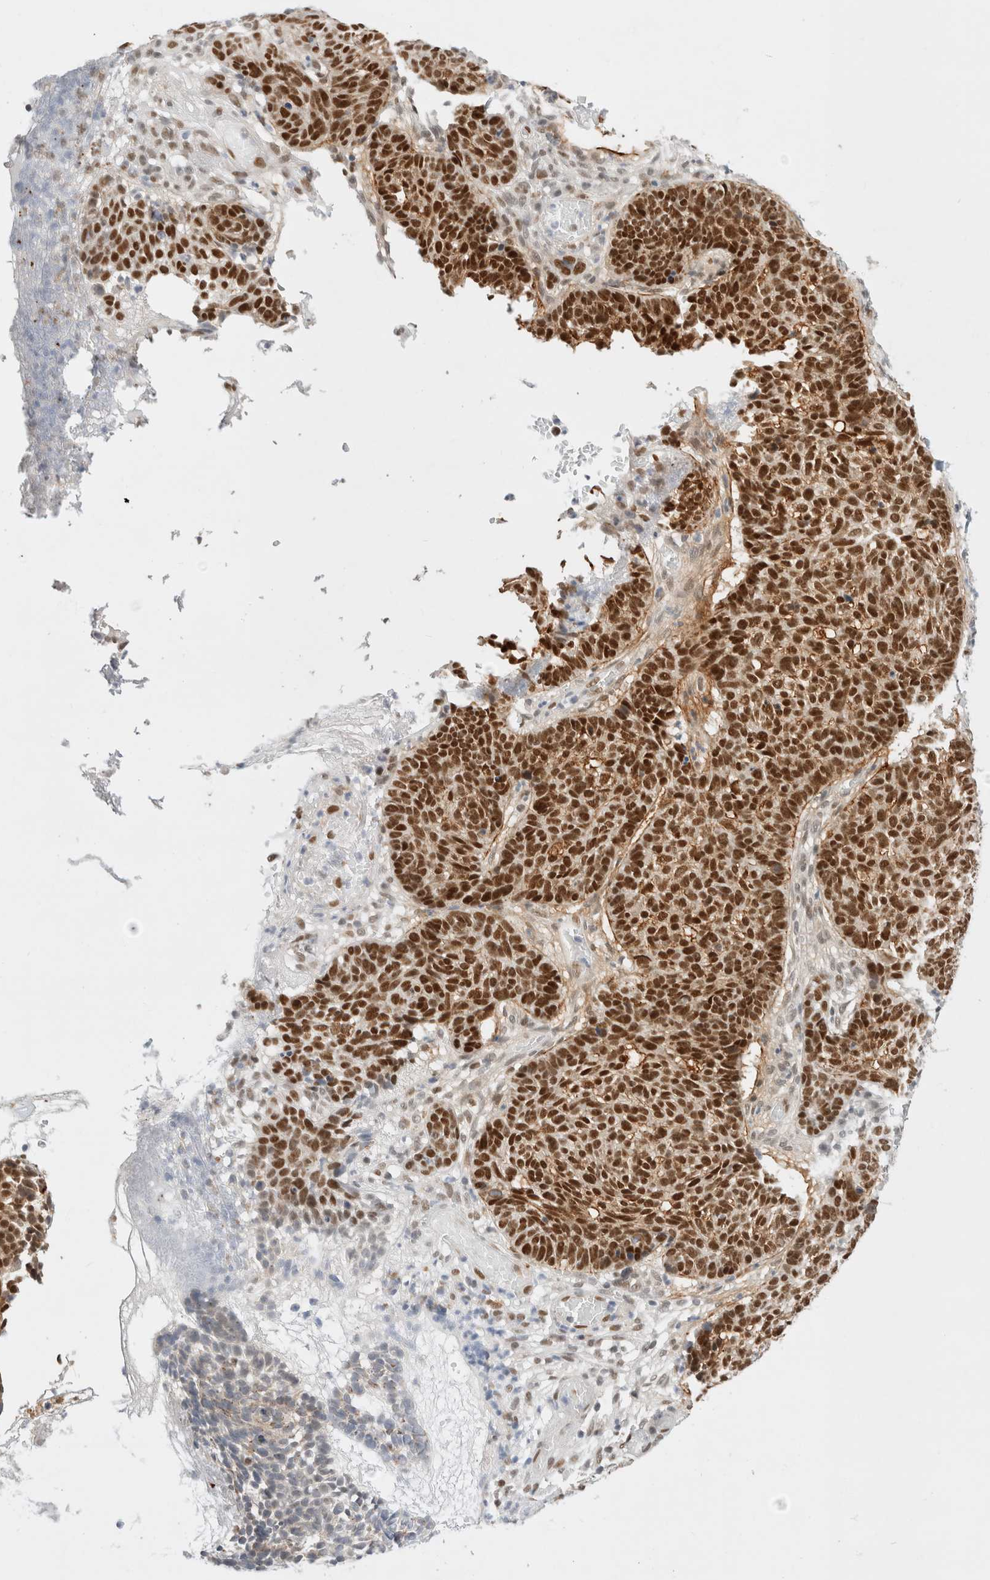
{"staining": {"intensity": "strong", "quantity": ">75%", "location": "nuclear"}, "tissue": "skin cancer", "cell_type": "Tumor cells", "image_type": "cancer", "snomed": [{"axis": "morphology", "description": "Basal cell carcinoma"}, {"axis": "topography", "description": "Skin"}], "caption": "The photomicrograph demonstrates a brown stain indicating the presence of a protein in the nuclear of tumor cells in skin cancer (basal cell carcinoma).", "gene": "GTF2I", "patient": {"sex": "male", "age": 85}}